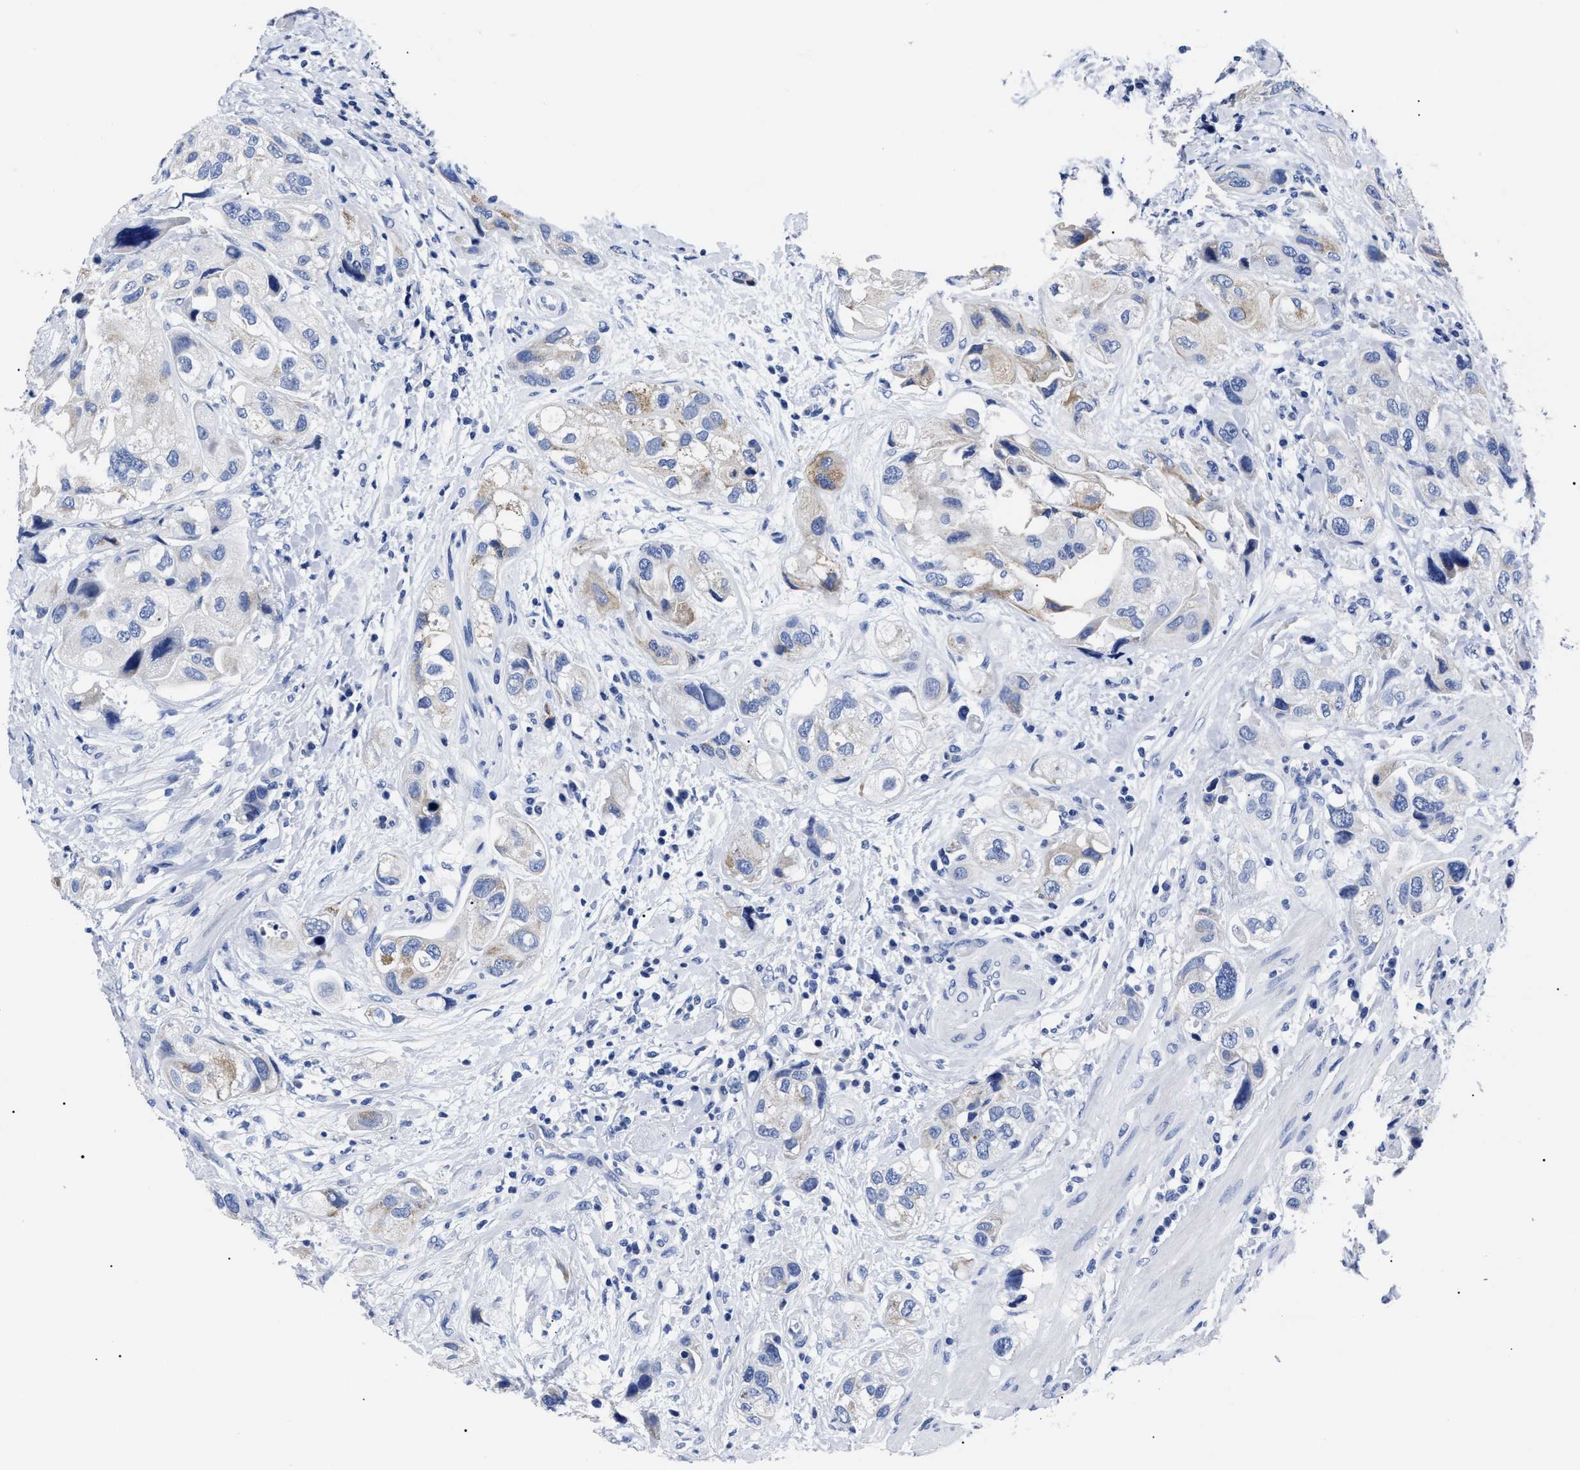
{"staining": {"intensity": "weak", "quantity": "<25%", "location": "cytoplasmic/membranous"}, "tissue": "urothelial cancer", "cell_type": "Tumor cells", "image_type": "cancer", "snomed": [{"axis": "morphology", "description": "Urothelial carcinoma, High grade"}, {"axis": "topography", "description": "Urinary bladder"}], "caption": "Immunohistochemistry photomicrograph of neoplastic tissue: human high-grade urothelial carcinoma stained with DAB displays no significant protein staining in tumor cells.", "gene": "ALPG", "patient": {"sex": "female", "age": 64}}